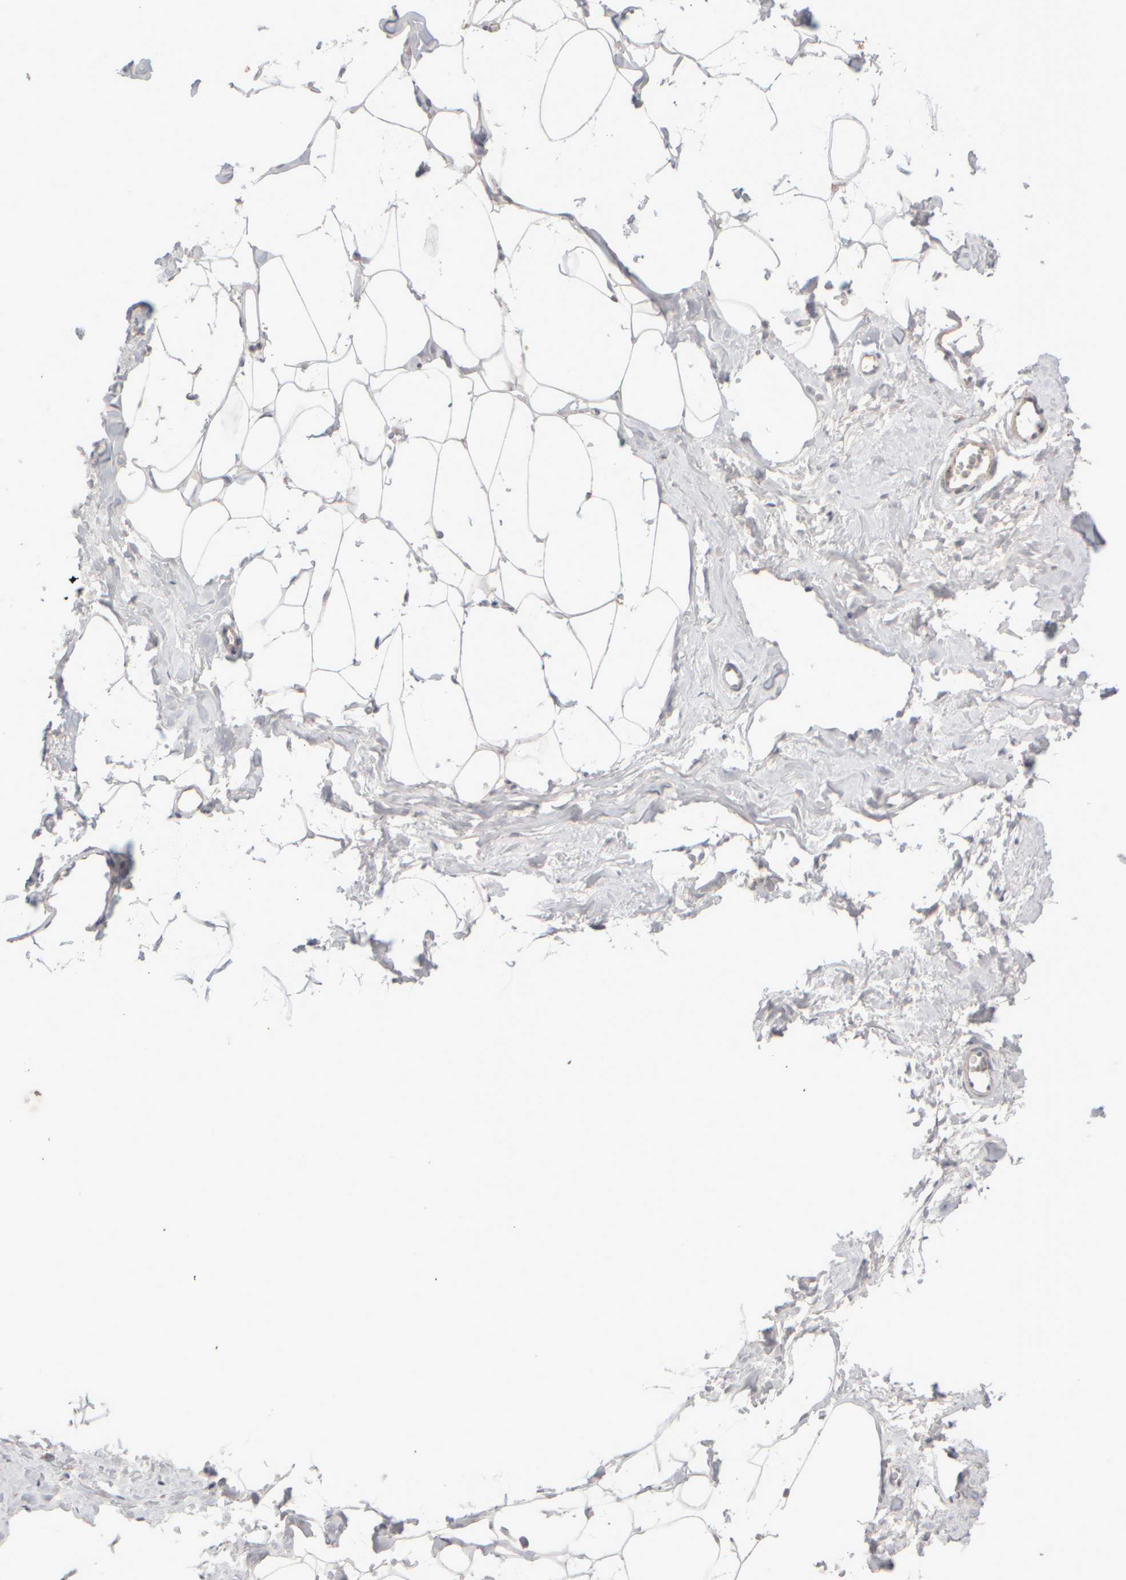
{"staining": {"intensity": "weak", "quantity": "25%-75%", "location": "cytoplasmic/membranous"}, "tissue": "adipose tissue", "cell_type": "Adipocytes", "image_type": "normal", "snomed": [{"axis": "morphology", "description": "Normal tissue, NOS"}, {"axis": "morphology", "description": "Fibrosis, NOS"}, {"axis": "topography", "description": "Breast"}, {"axis": "topography", "description": "Adipose tissue"}], "caption": "Immunohistochemistry micrograph of benign adipose tissue: adipose tissue stained using immunohistochemistry (IHC) demonstrates low levels of weak protein expression localized specifically in the cytoplasmic/membranous of adipocytes, appearing as a cytoplasmic/membranous brown color.", "gene": "CHADL", "patient": {"sex": "female", "age": 39}}